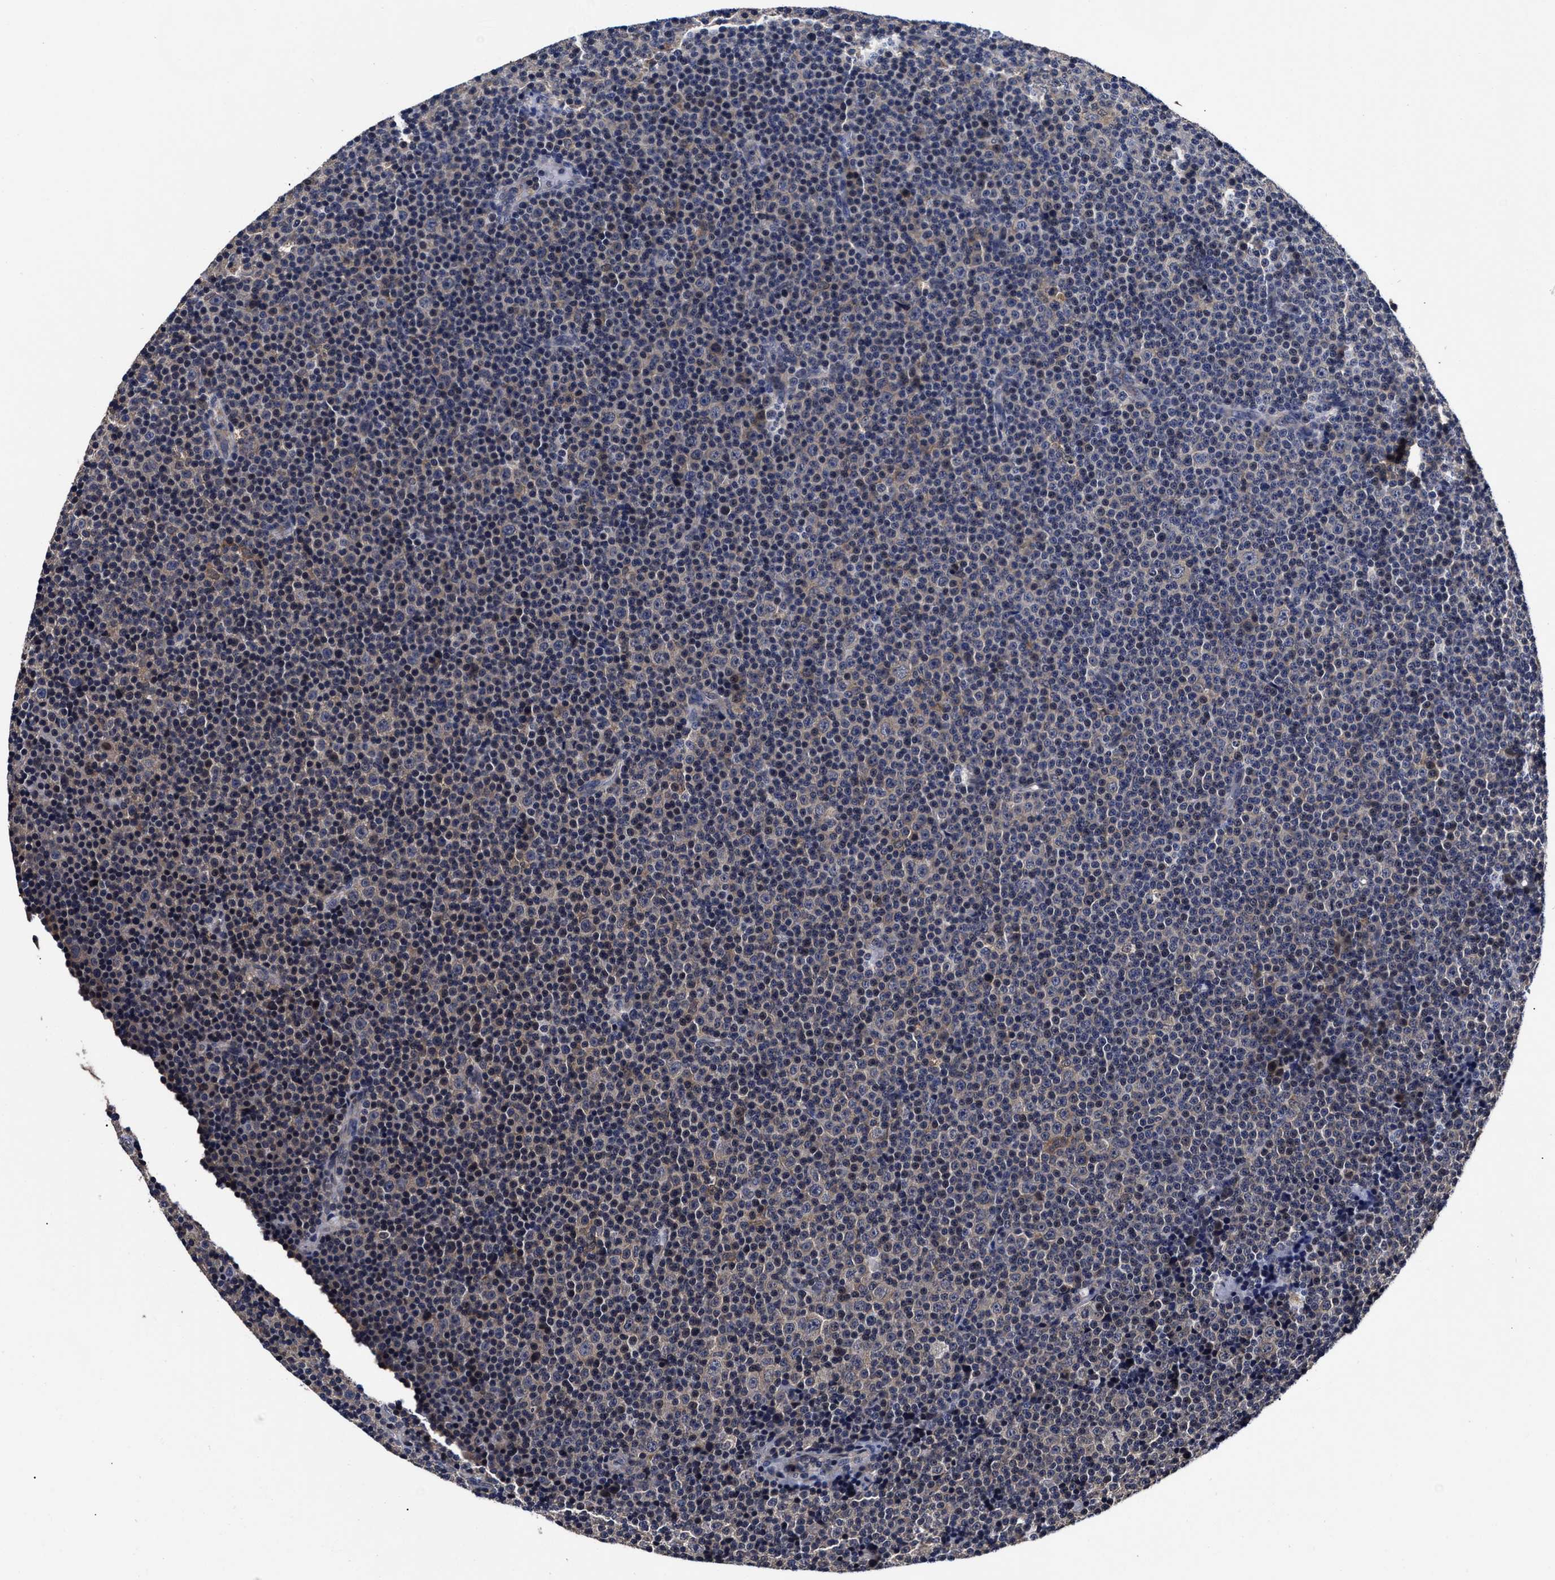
{"staining": {"intensity": "moderate", "quantity": "<25%", "location": "cytoplasmic/membranous,nuclear"}, "tissue": "lymphoma", "cell_type": "Tumor cells", "image_type": "cancer", "snomed": [{"axis": "morphology", "description": "Malignant lymphoma, non-Hodgkin's type, Low grade"}, {"axis": "topography", "description": "Lymph node"}], "caption": "The image displays a brown stain indicating the presence of a protein in the cytoplasmic/membranous and nuclear of tumor cells in low-grade malignant lymphoma, non-Hodgkin's type.", "gene": "SOCS5", "patient": {"sex": "female", "age": 67}}